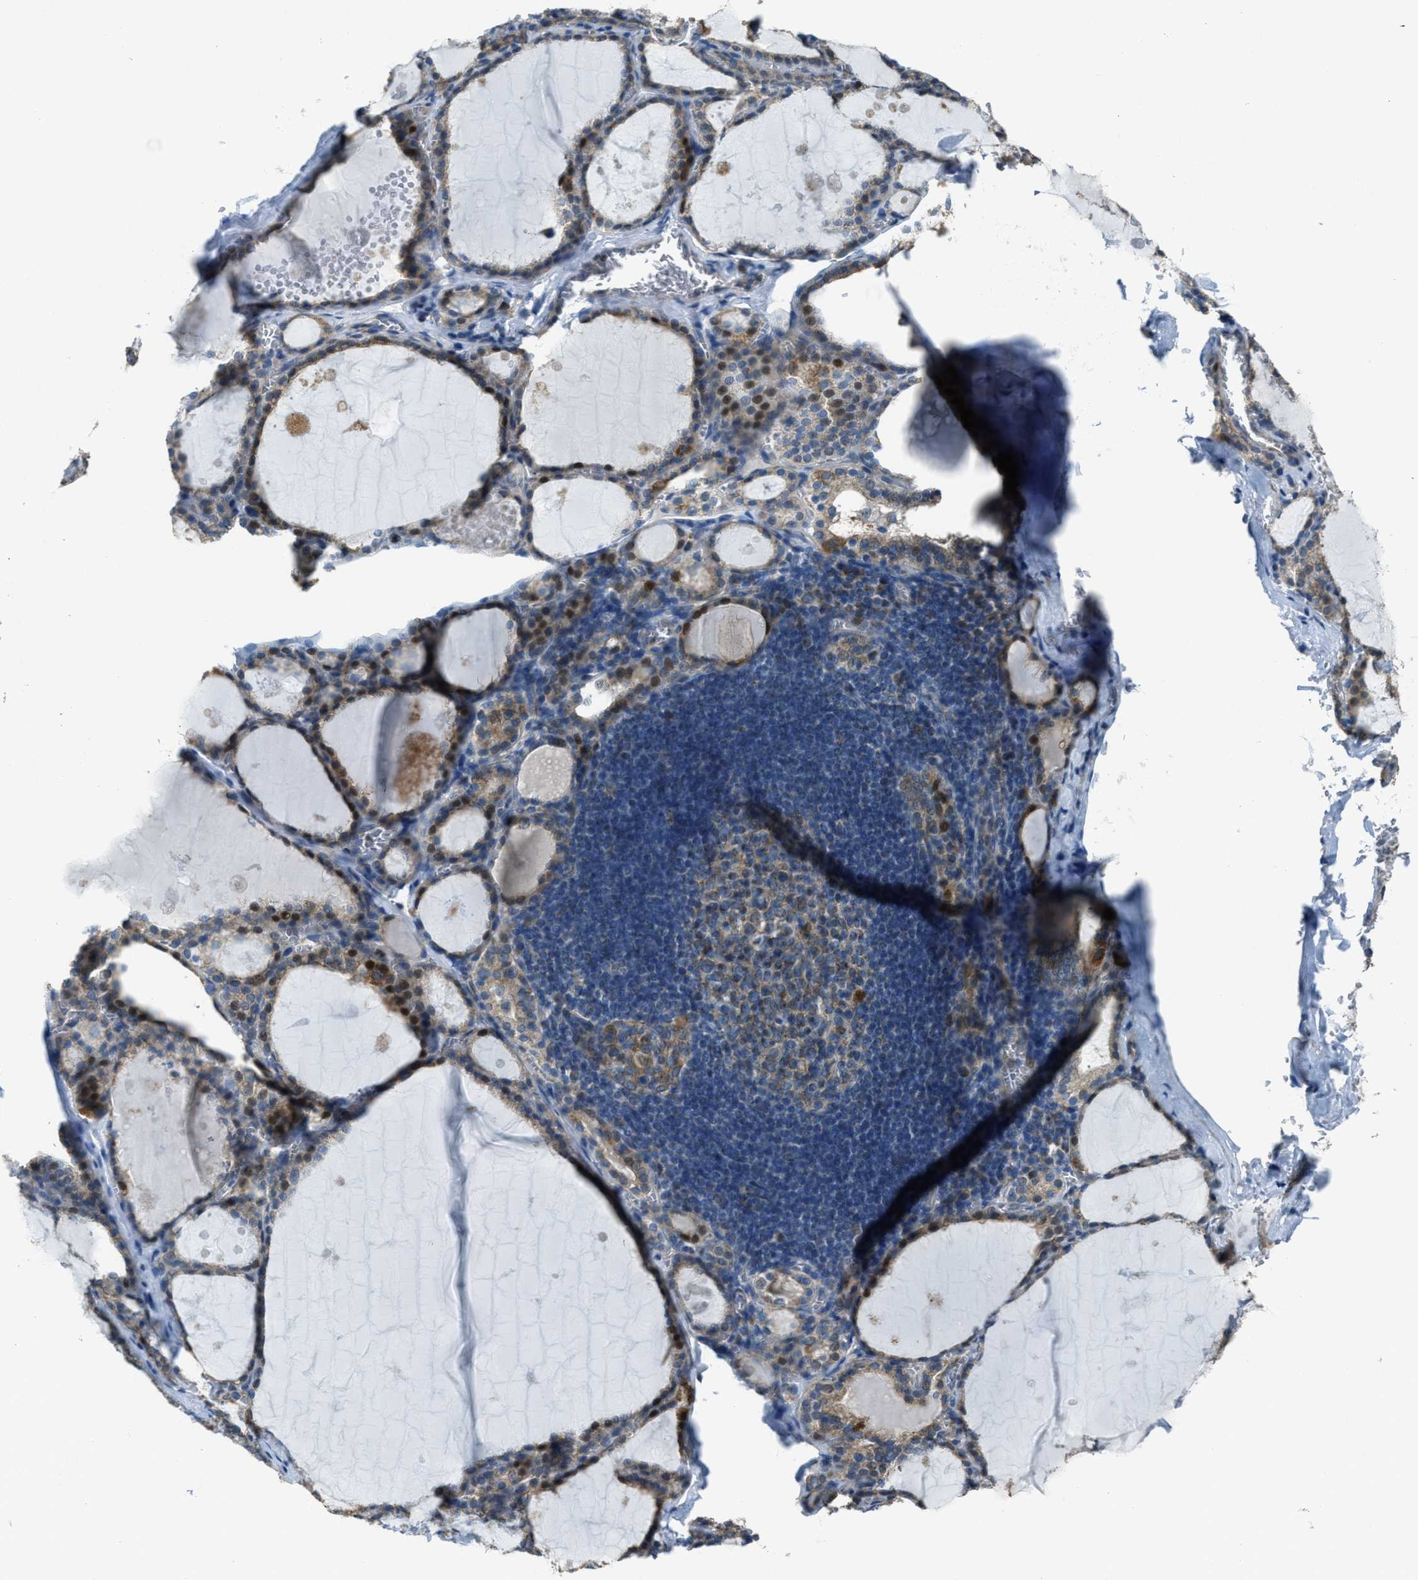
{"staining": {"intensity": "moderate", "quantity": ">75%", "location": "cytoplasmic/membranous"}, "tissue": "thyroid gland", "cell_type": "Glandular cells", "image_type": "normal", "snomed": [{"axis": "morphology", "description": "Normal tissue, NOS"}, {"axis": "topography", "description": "Thyroid gland"}], "caption": "The histopathology image demonstrates immunohistochemical staining of benign thyroid gland. There is moderate cytoplasmic/membranous positivity is seen in approximately >75% of glandular cells.", "gene": "SLC25A11", "patient": {"sex": "male", "age": 56}}